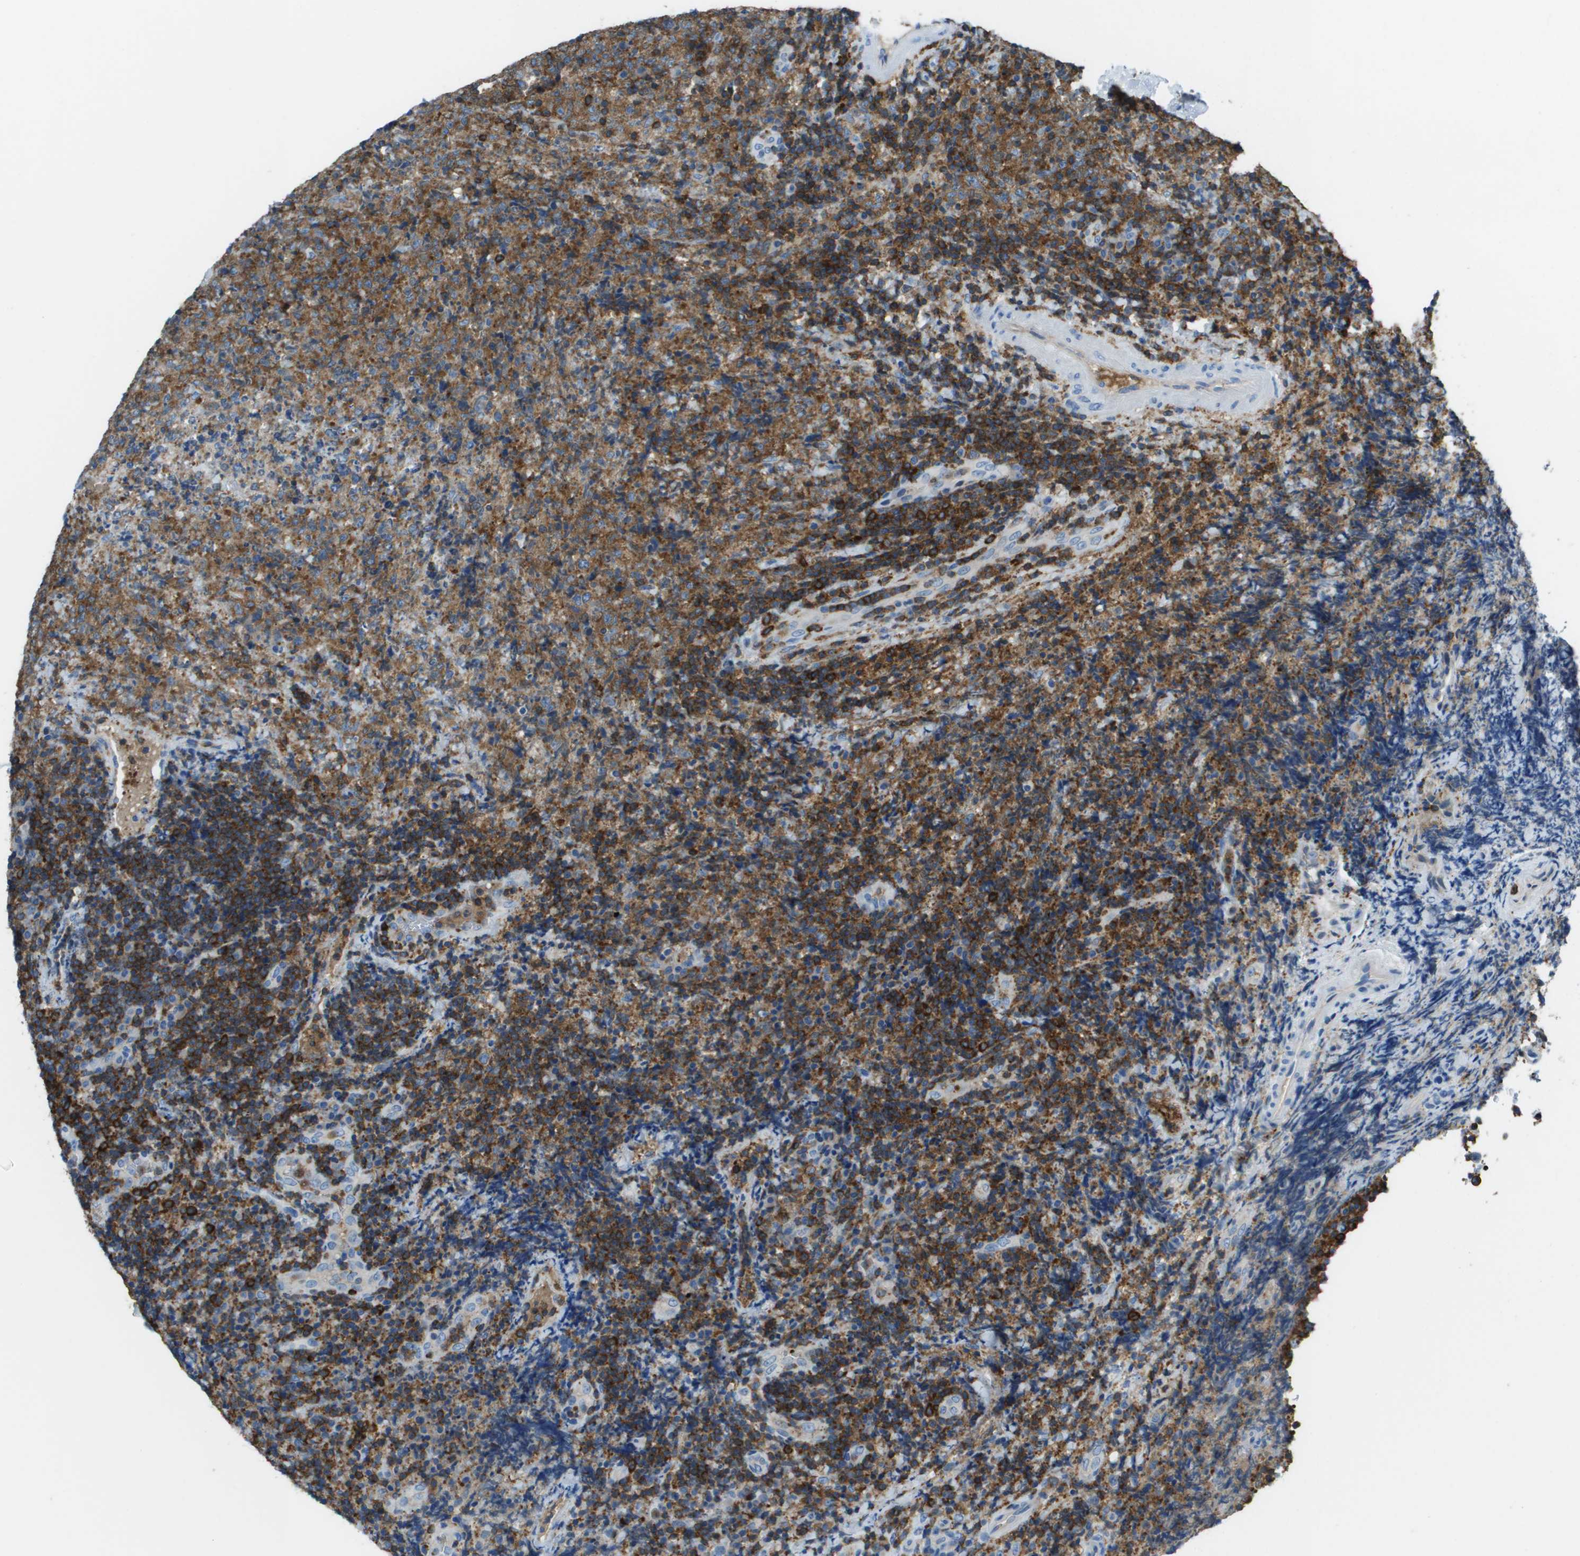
{"staining": {"intensity": "strong", "quantity": ">75%", "location": "cytoplasmic/membranous"}, "tissue": "lymphoma", "cell_type": "Tumor cells", "image_type": "cancer", "snomed": [{"axis": "morphology", "description": "Malignant lymphoma, non-Hodgkin's type, High grade"}, {"axis": "topography", "description": "Tonsil"}], "caption": "Protein expression analysis of human high-grade malignant lymphoma, non-Hodgkin's type reveals strong cytoplasmic/membranous staining in about >75% of tumor cells.", "gene": "APBB1IP", "patient": {"sex": "female", "age": 36}}